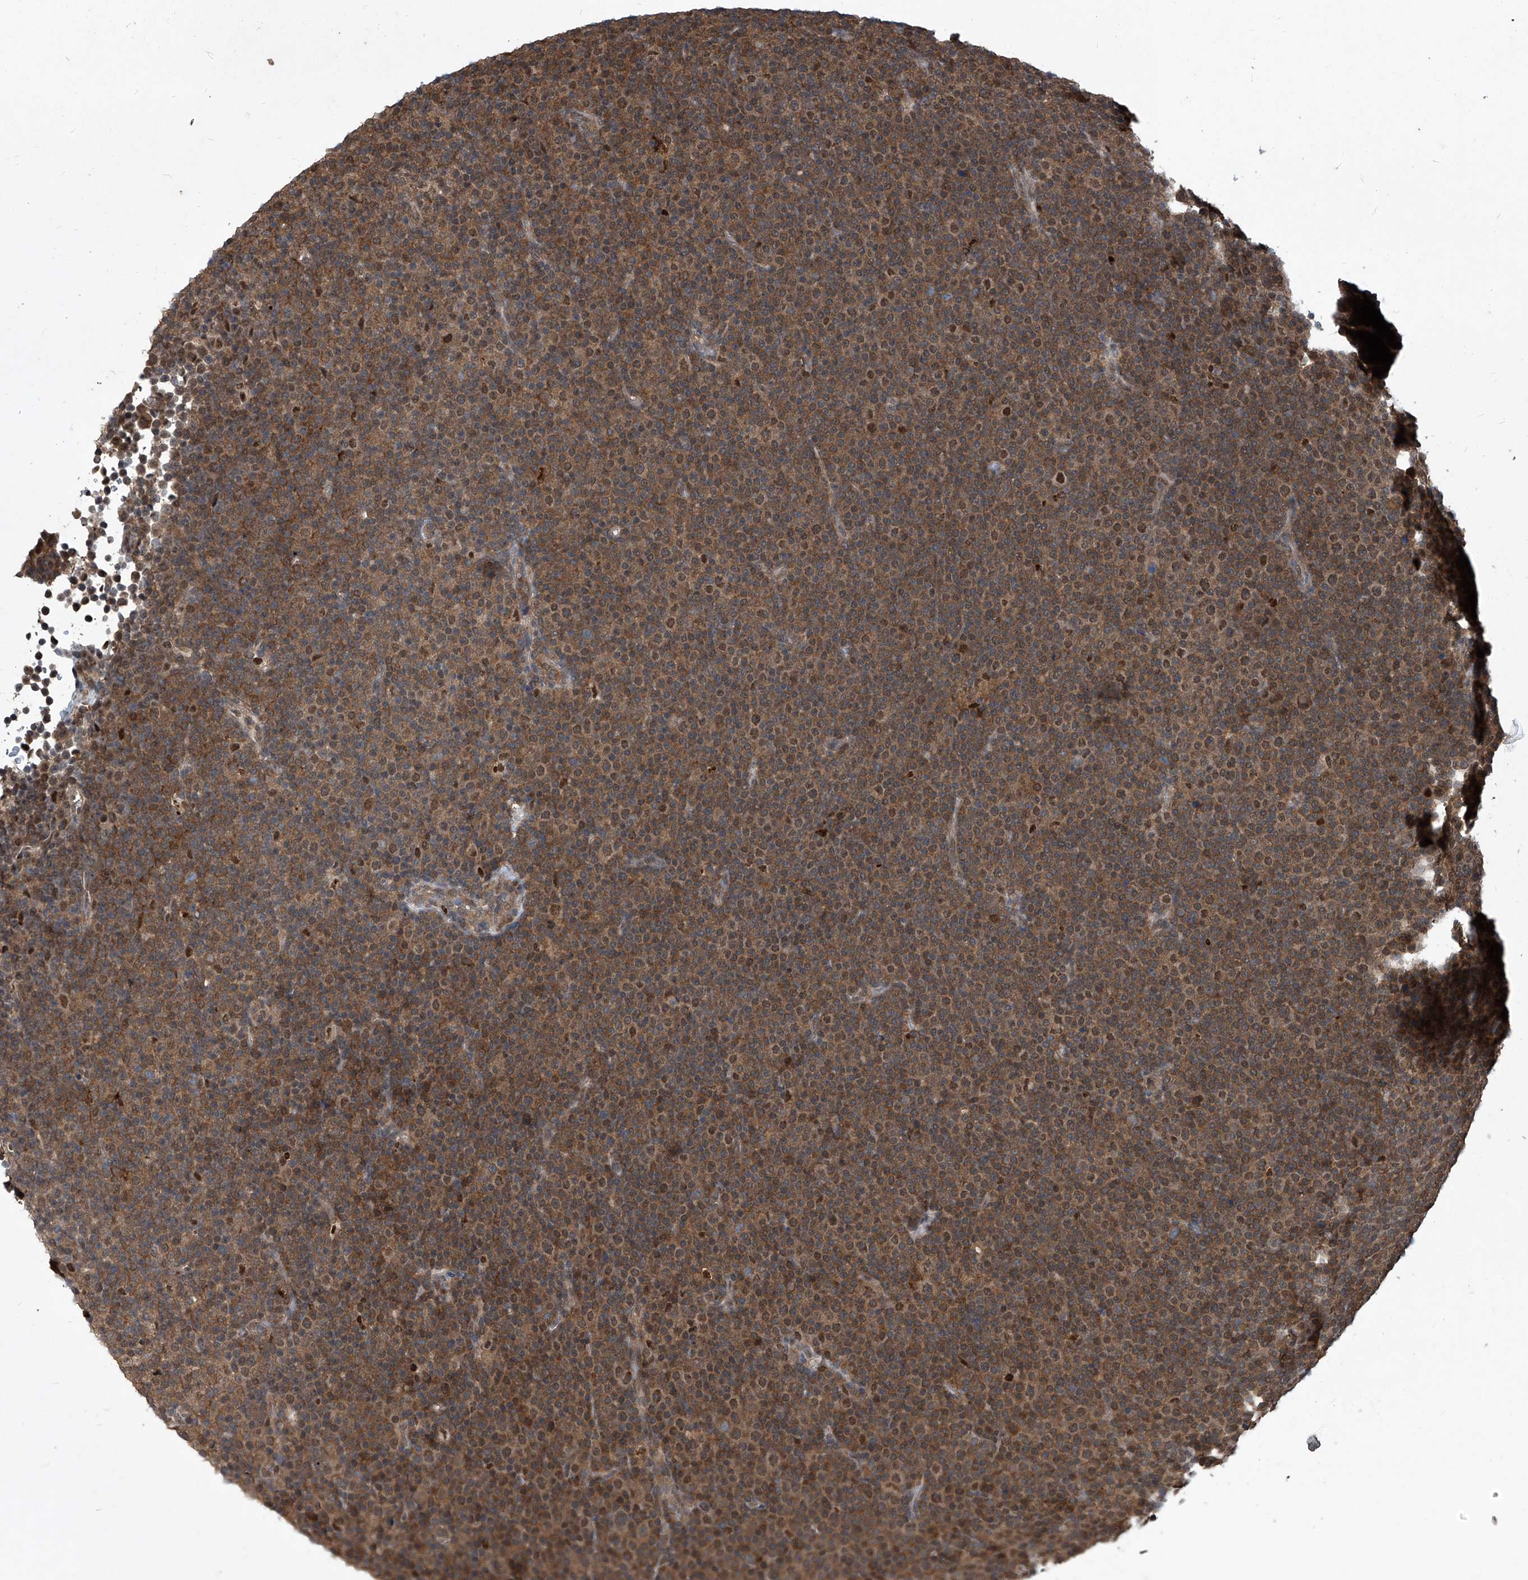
{"staining": {"intensity": "moderate", "quantity": ">75%", "location": "cytoplasmic/membranous"}, "tissue": "lymphoma", "cell_type": "Tumor cells", "image_type": "cancer", "snomed": [{"axis": "morphology", "description": "Malignant lymphoma, non-Hodgkin's type, Low grade"}, {"axis": "topography", "description": "Lymph node"}], "caption": "Immunohistochemical staining of low-grade malignant lymphoma, non-Hodgkin's type shows medium levels of moderate cytoplasmic/membranous protein staining in approximately >75% of tumor cells. (Stains: DAB in brown, nuclei in blue, Microscopy: brightfield microscopy at high magnification).", "gene": "PSMB1", "patient": {"sex": "female", "age": 67}}